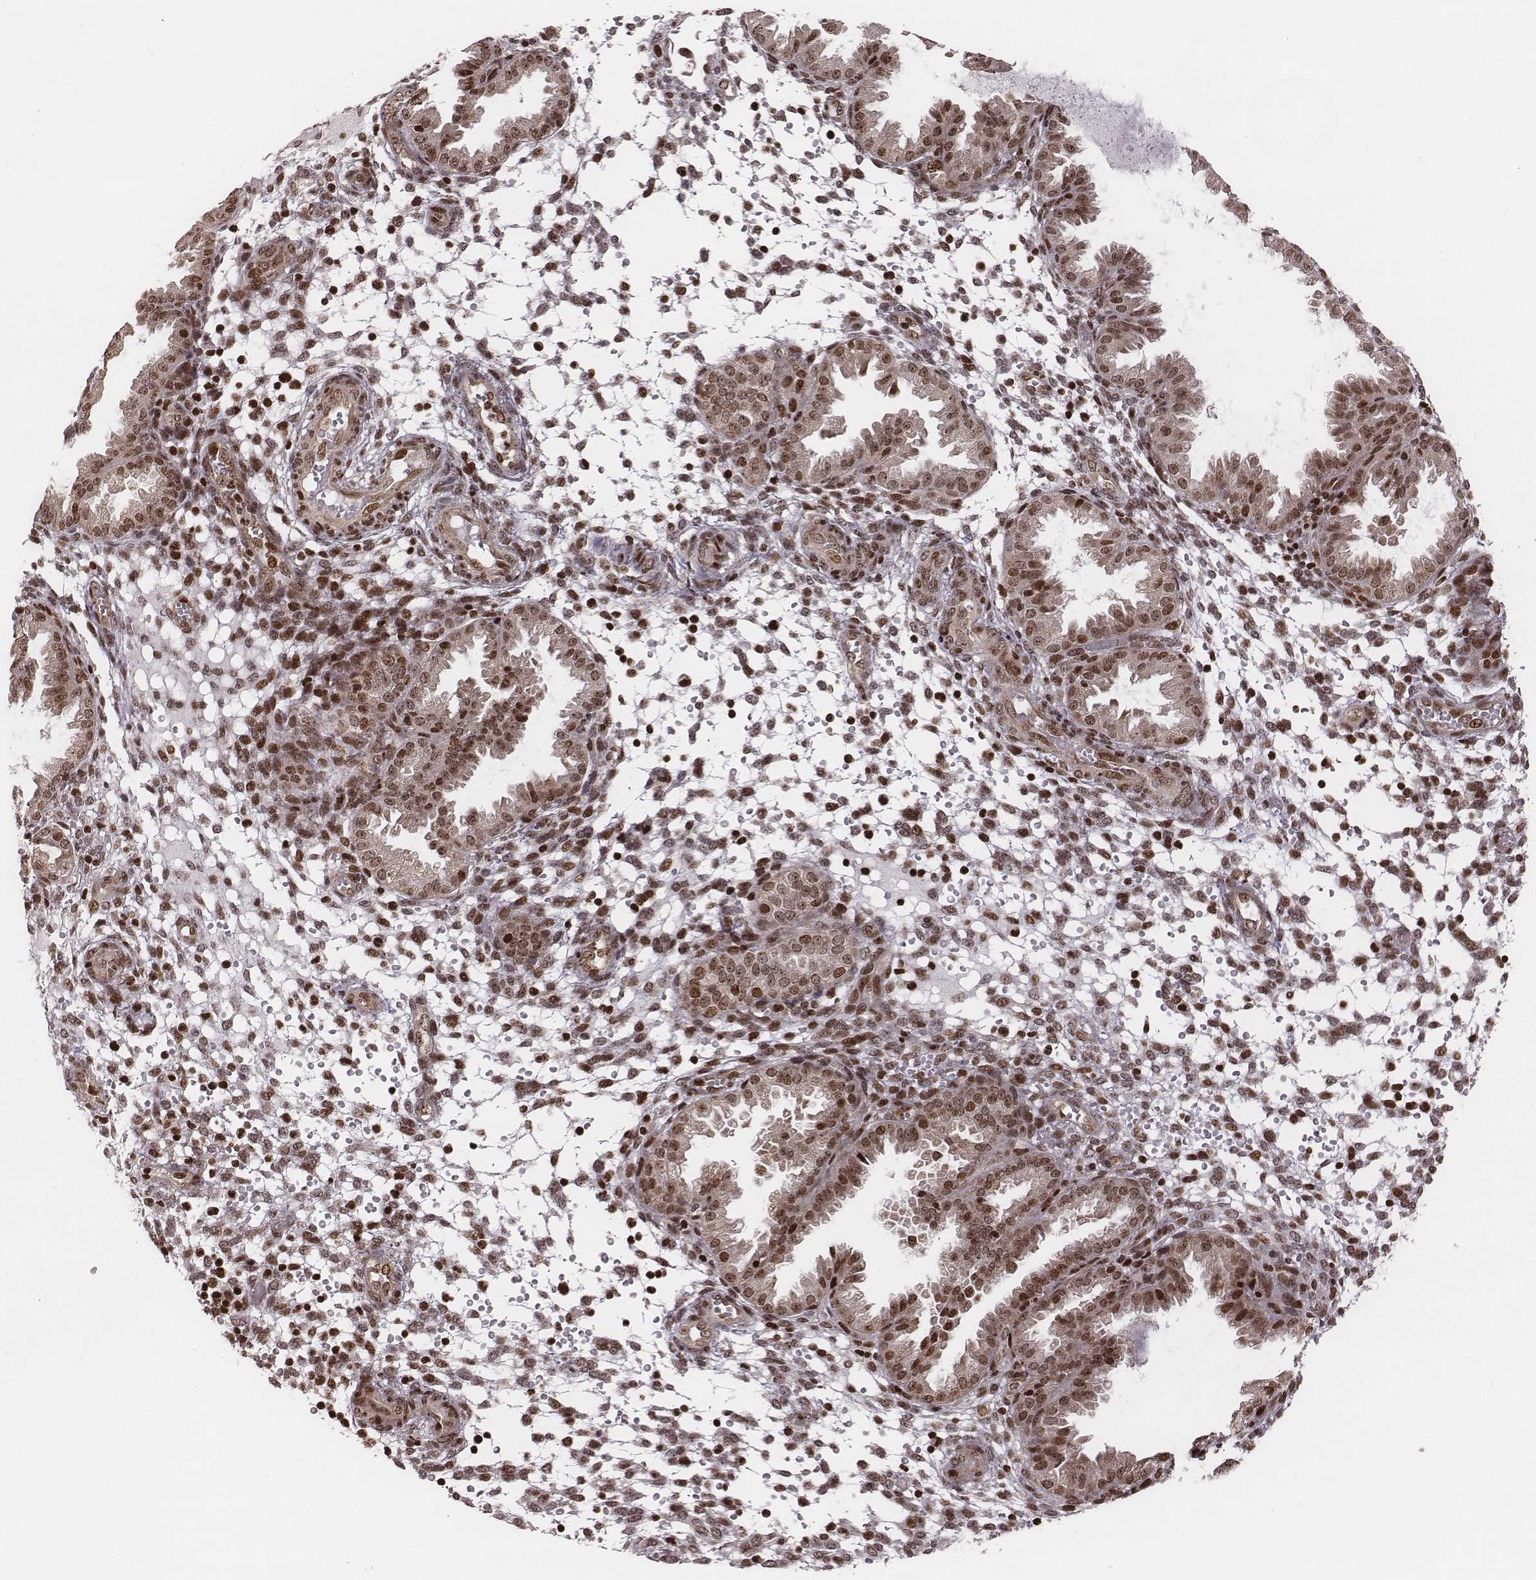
{"staining": {"intensity": "moderate", "quantity": "<25%", "location": "nuclear"}, "tissue": "endometrium", "cell_type": "Cells in endometrial stroma", "image_type": "normal", "snomed": [{"axis": "morphology", "description": "Normal tissue, NOS"}, {"axis": "topography", "description": "Endometrium"}], "caption": "A brown stain highlights moderate nuclear staining of a protein in cells in endometrial stroma of unremarkable endometrium.", "gene": "VRK3", "patient": {"sex": "female", "age": 33}}